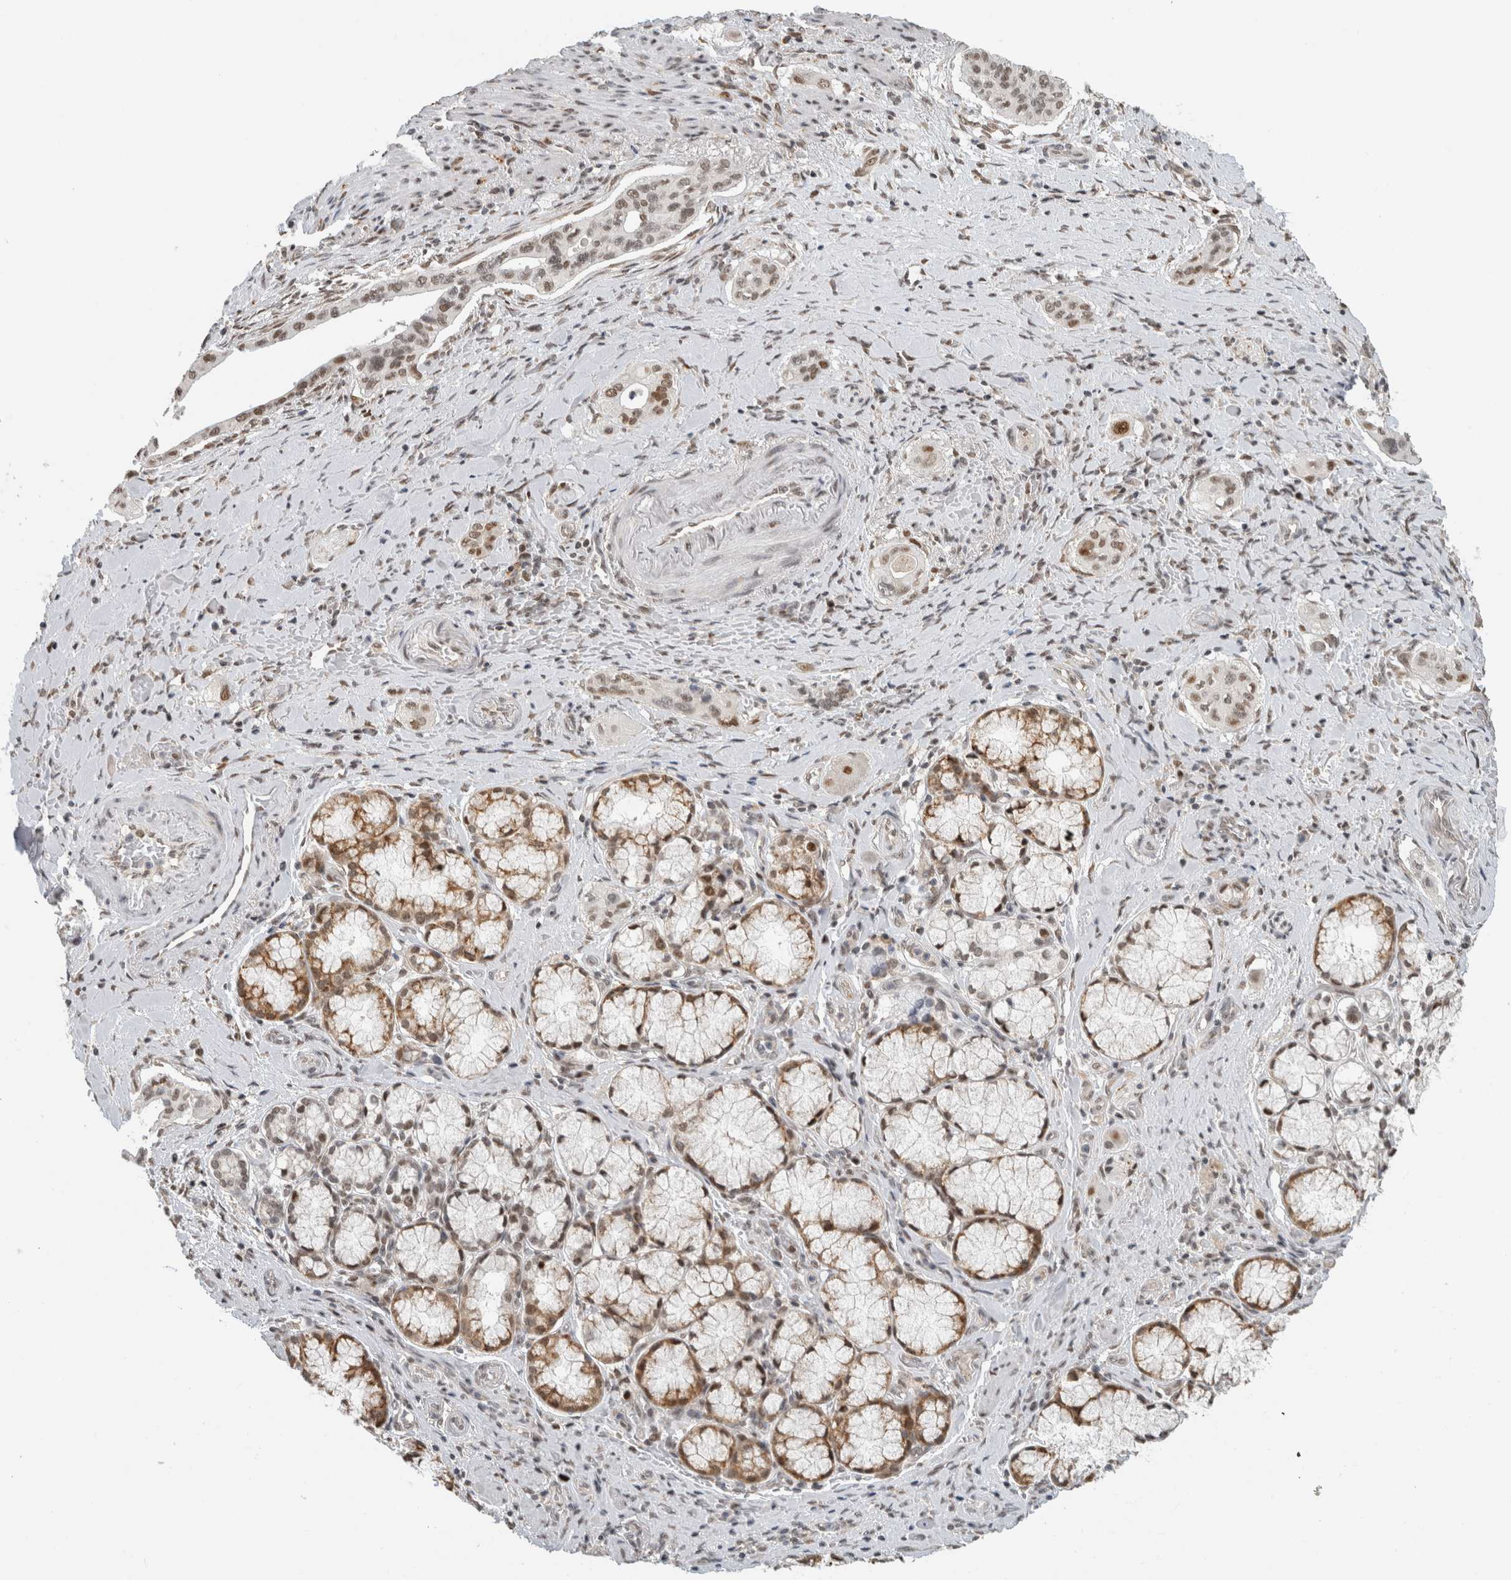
{"staining": {"intensity": "weak", "quantity": ">75%", "location": "nuclear"}, "tissue": "pancreatic cancer", "cell_type": "Tumor cells", "image_type": "cancer", "snomed": [{"axis": "morphology", "description": "Adenocarcinoma, NOS"}, {"axis": "topography", "description": "Pancreas"}], "caption": "Immunohistochemical staining of adenocarcinoma (pancreatic) demonstrates weak nuclear protein staining in about >75% of tumor cells. (brown staining indicates protein expression, while blue staining denotes nuclei).", "gene": "HNRNPR", "patient": {"sex": "male", "age": 77}}